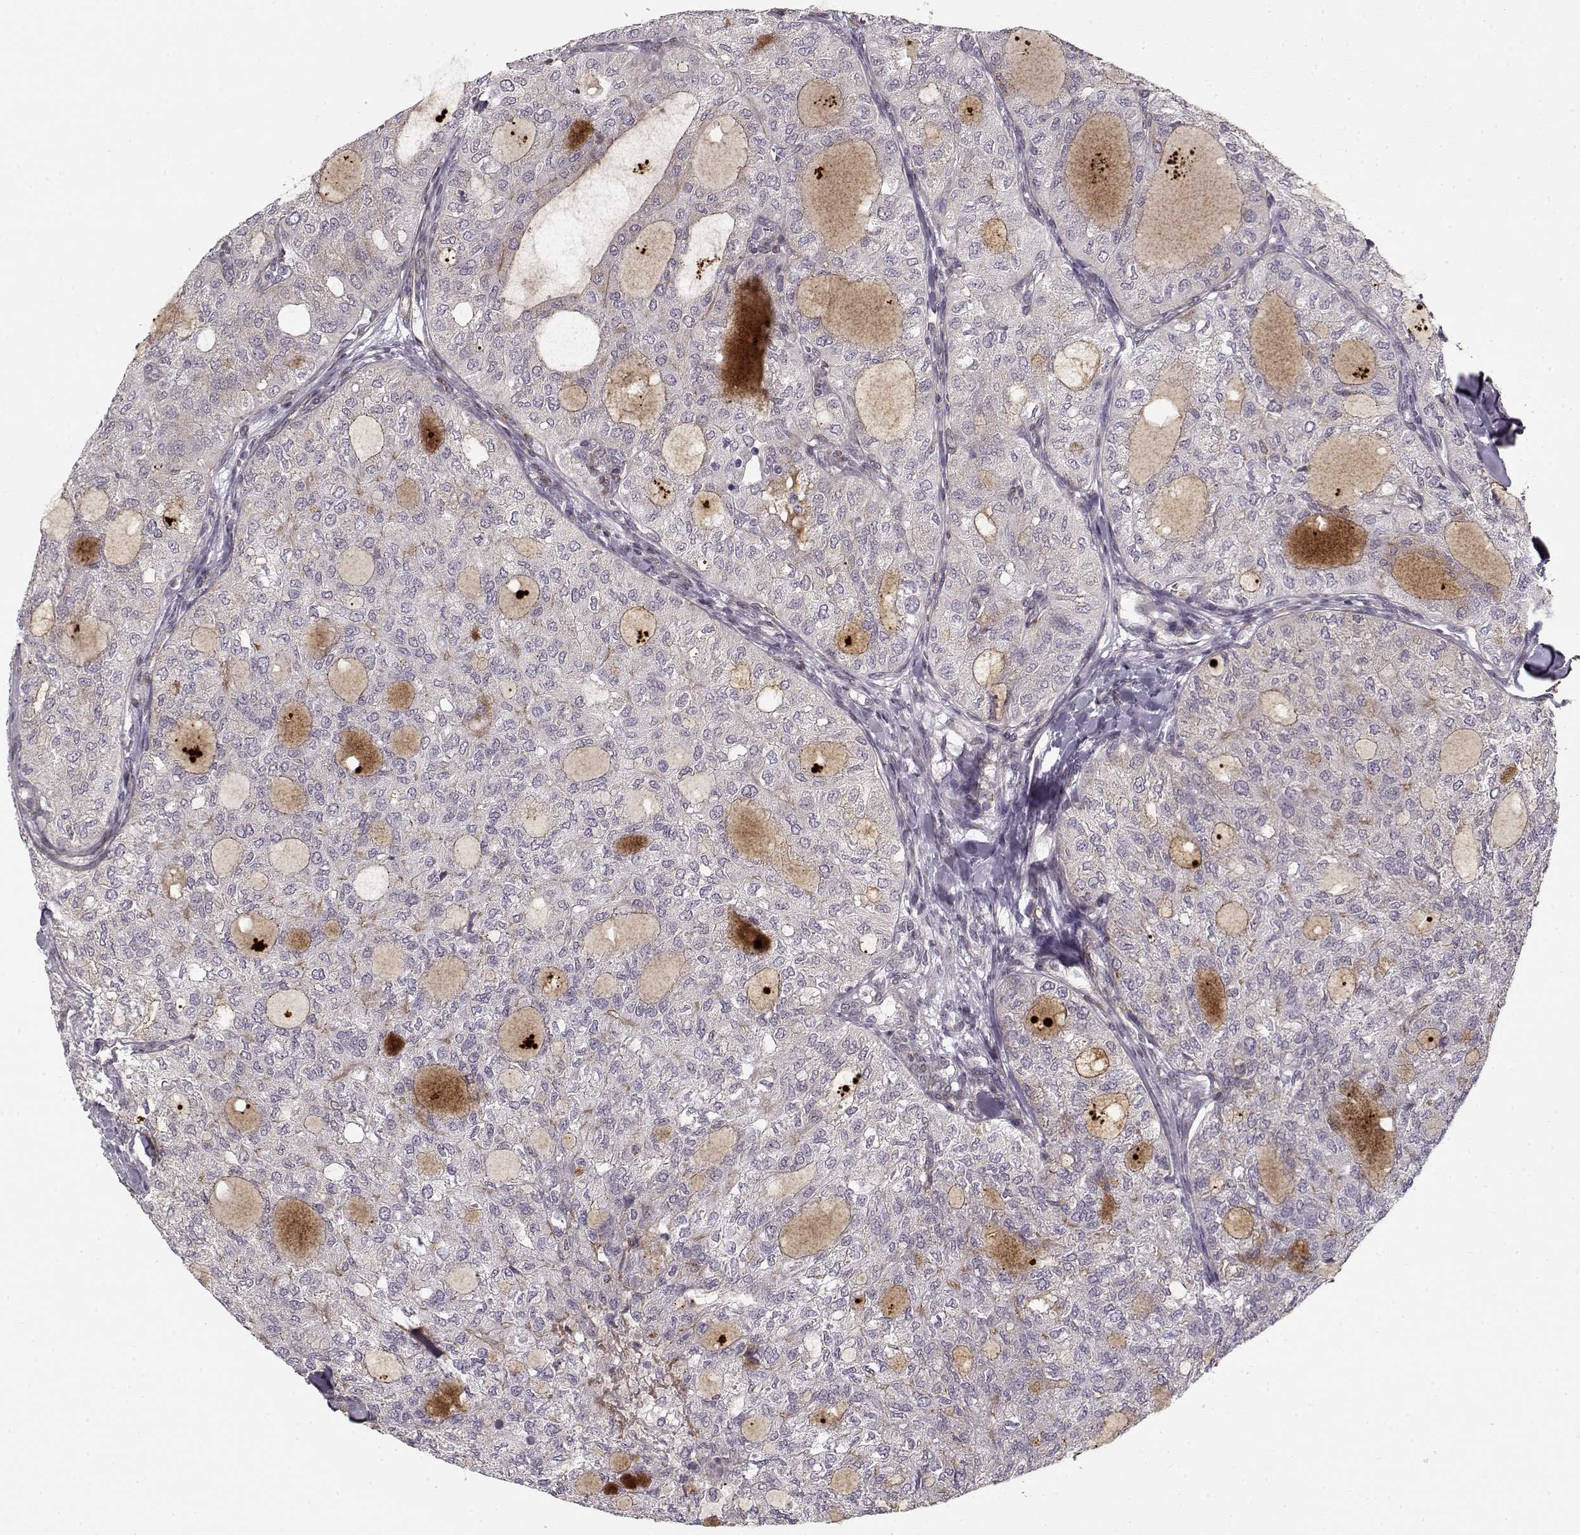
{"staining": {"intensity": "negative", "quantity": "none", "location": "none"}, "tissue": "thyroid cancer", "cell_type": "Tumor cells", "image_type": "cancer", "snomed": [{"axis": "morphology", "description": "Follicular adenoma carcinoma, NOS"}, {"axis": "topography", "description": "Thyroid gland"}], "caption": "This is an immunohistochemistry (IHC) histopathology image of thyroid follicular adenoma carcinoma. There is no staining in tumor cells.", "gene": "LAMB2", "patient": {"sex": "male", "age": 75}}